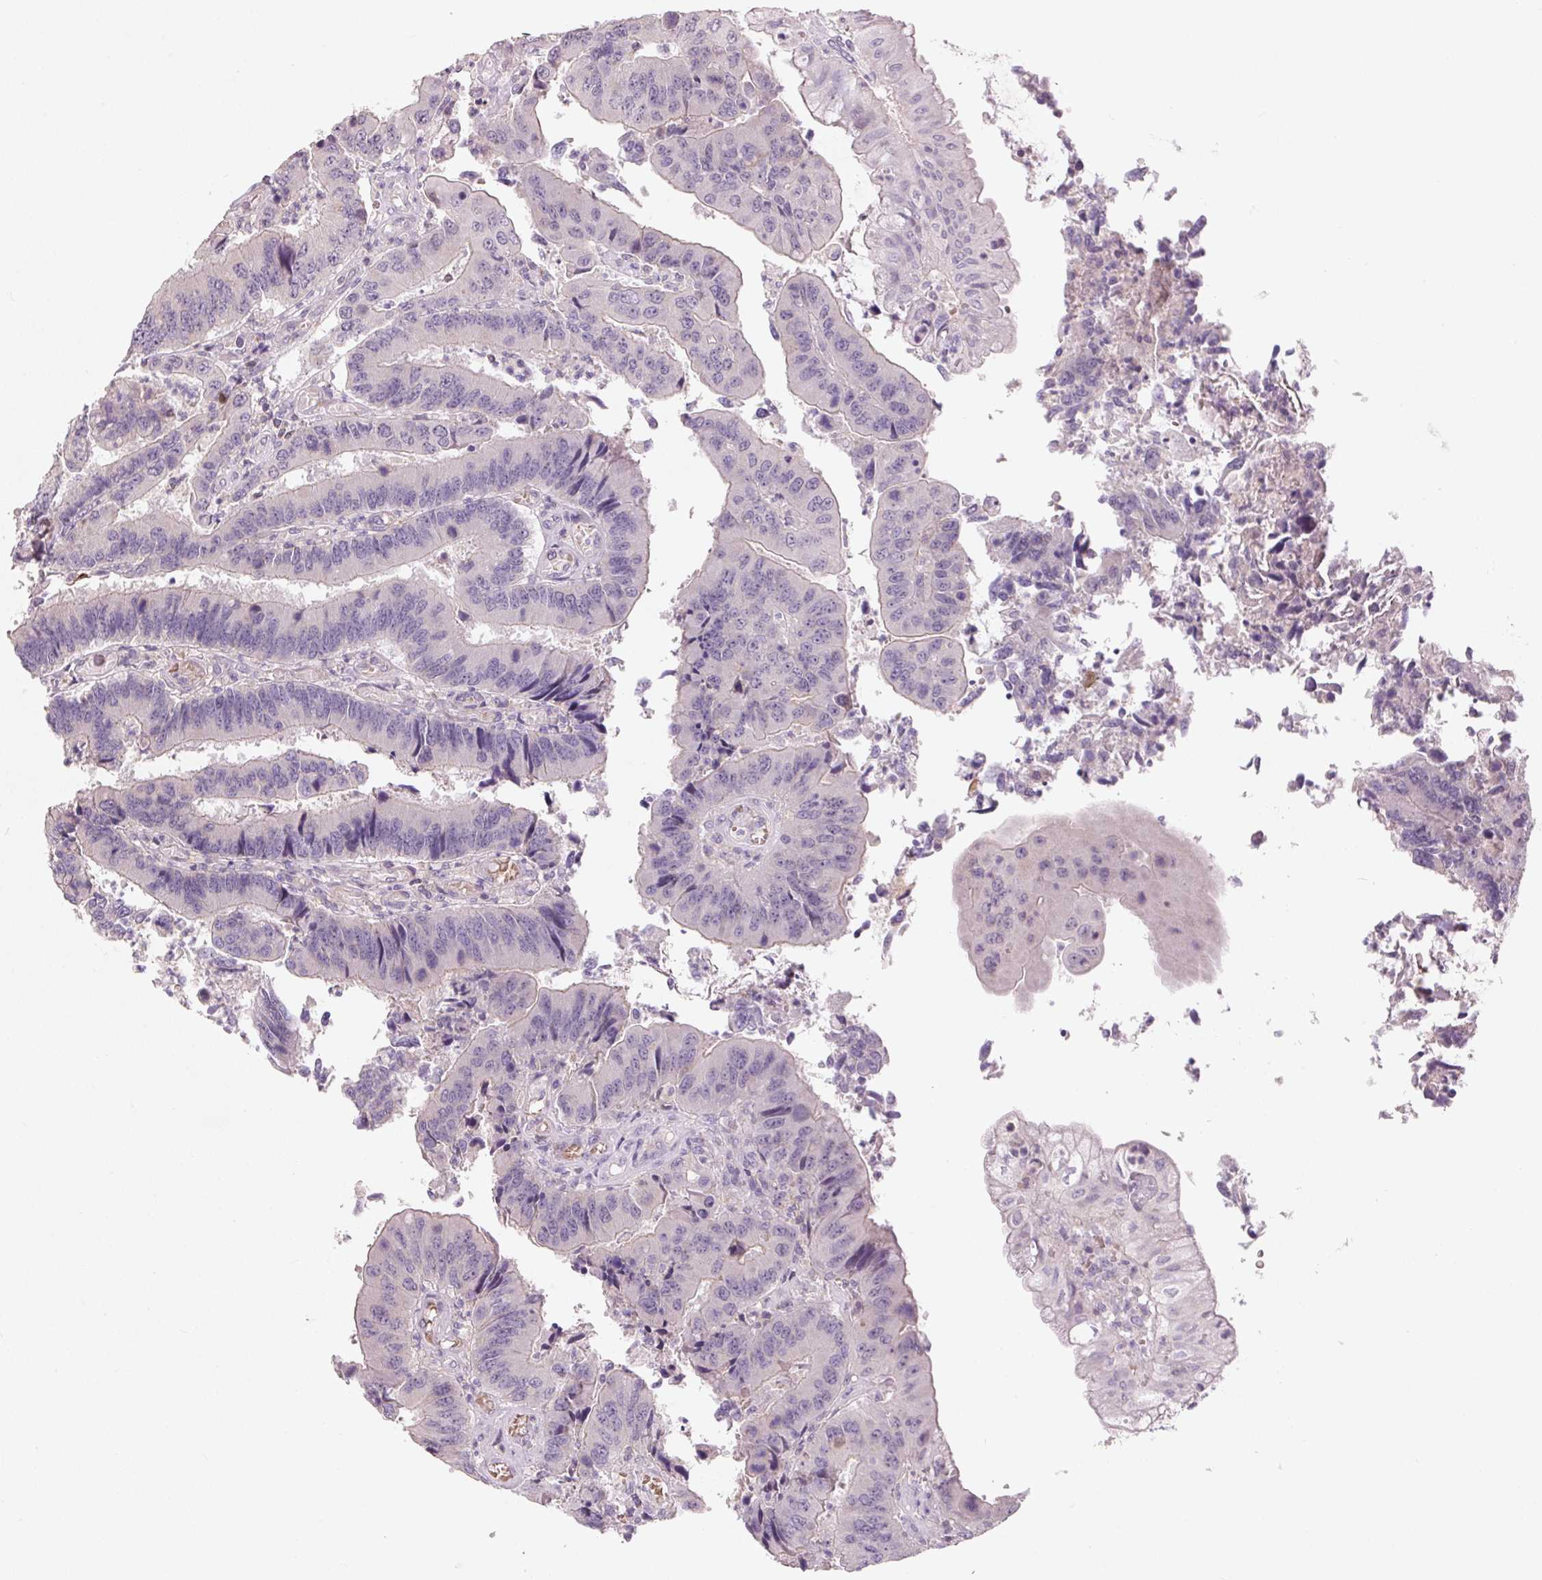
{"staining": {"intensity": "negative", "quantity": "none", "location": "none"}, "tissue": "colorectal cancer", "cell_type": "Tumor cells", "image_type": "cancer", "snomed": [{"axis": "morphology", "description": "Adenocarcinoma, NOS"}, {"axis": "topography", "description": "Colon"}], "caption": "Colorectal cancer (adenocarcinoma) was stained to show a protein in brown. There is no significant positivity in tumor cells.", "gene": "KCNK15", "patient": {"sex": "female", "age": 67}}